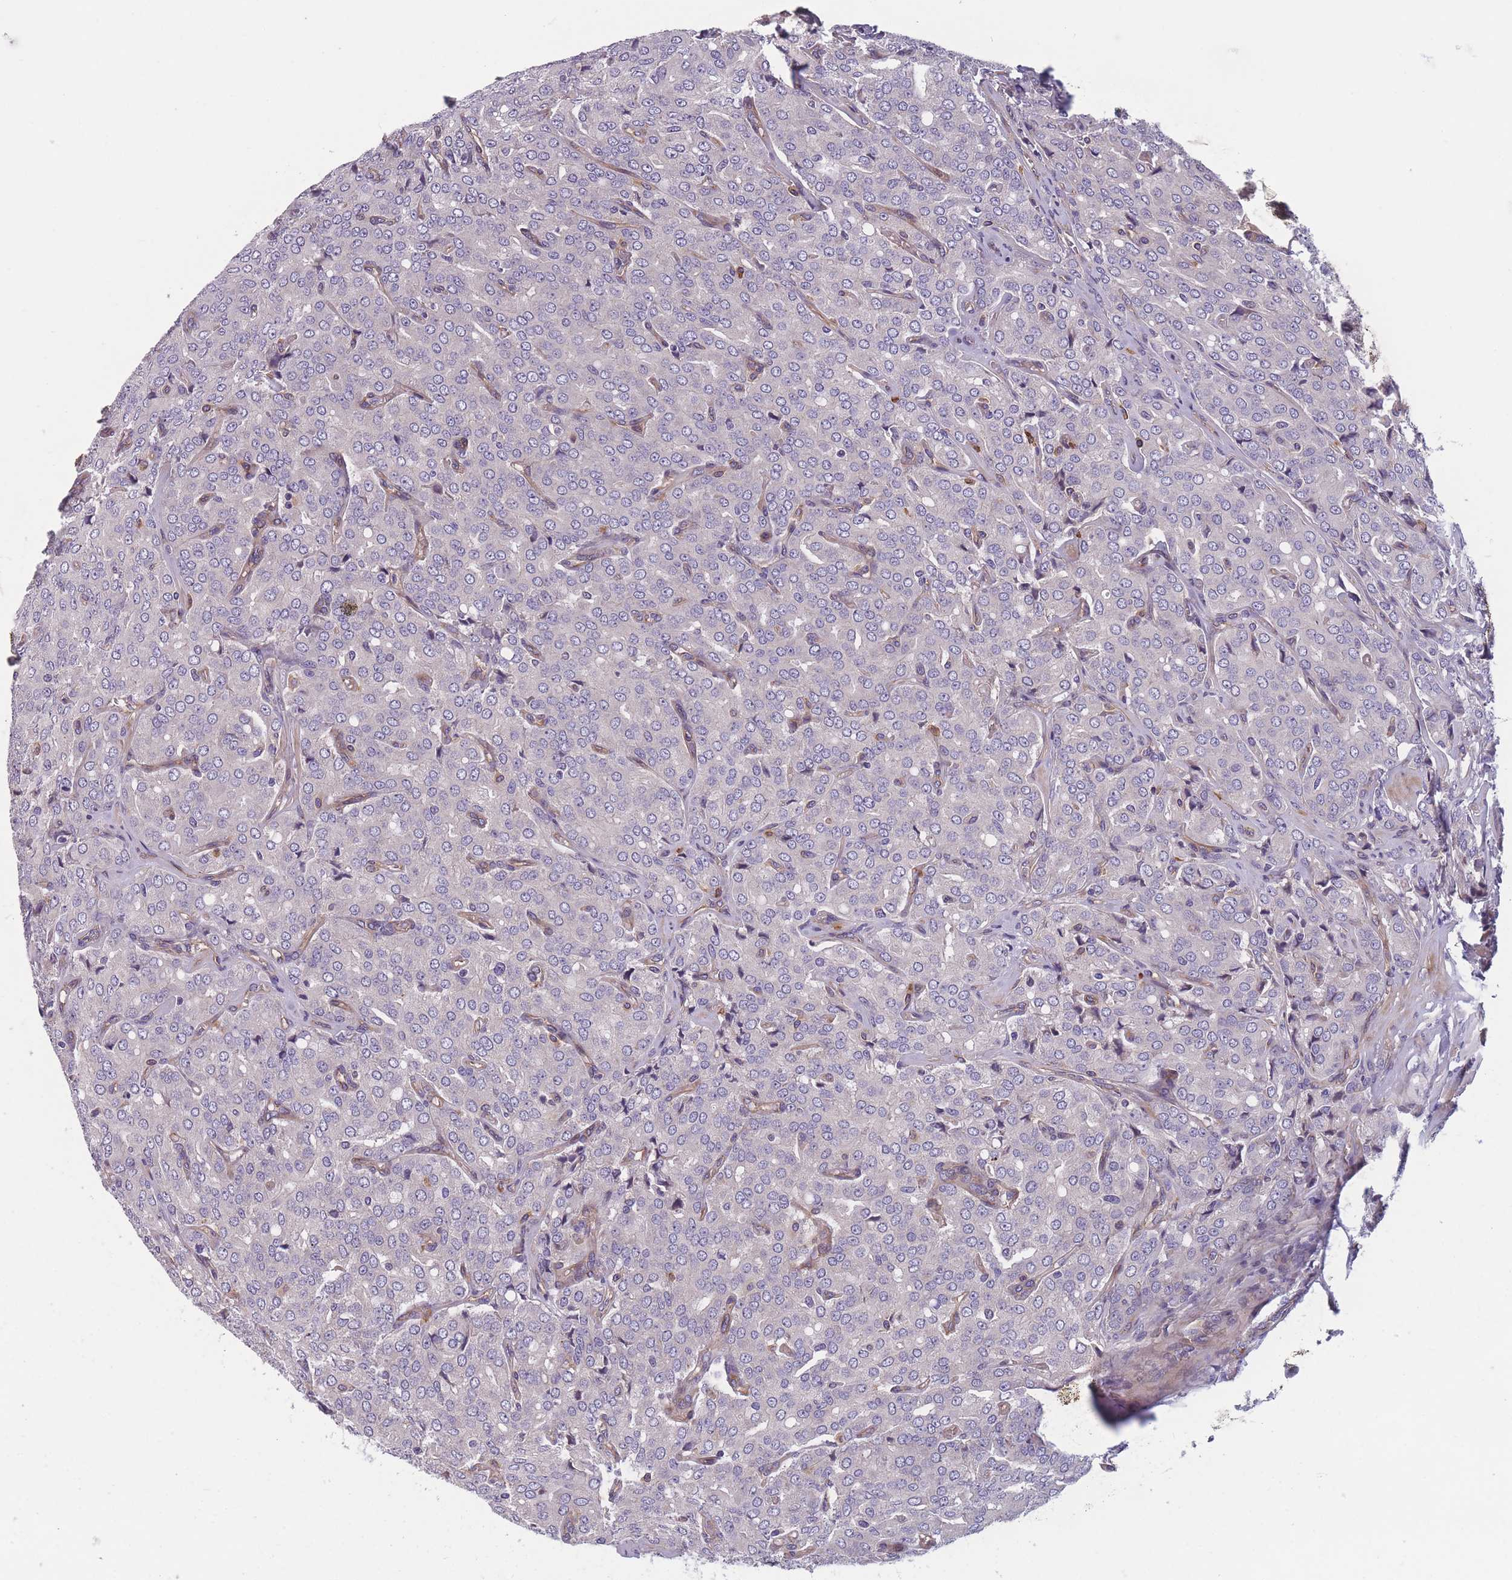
{"staining": {"intensity": "negative", "quantity": "none", "location": "none"}, "tissue": "prostate cancer", "cell_type": "Tumor cells", "image_type": "cancer", "snomed": [{"axis": "morphology", "description": "Adenocarcinoma, High grade"}, {"axis": "topography", "description": "Prostate"}], "caption": "DAB immunohistochemical staining of prostate high-grade adenocarcinoma exhibits no significant staining in tumor cells.", "gene": "FAM83F", "patient": {"sex": "male", "age": 68}}